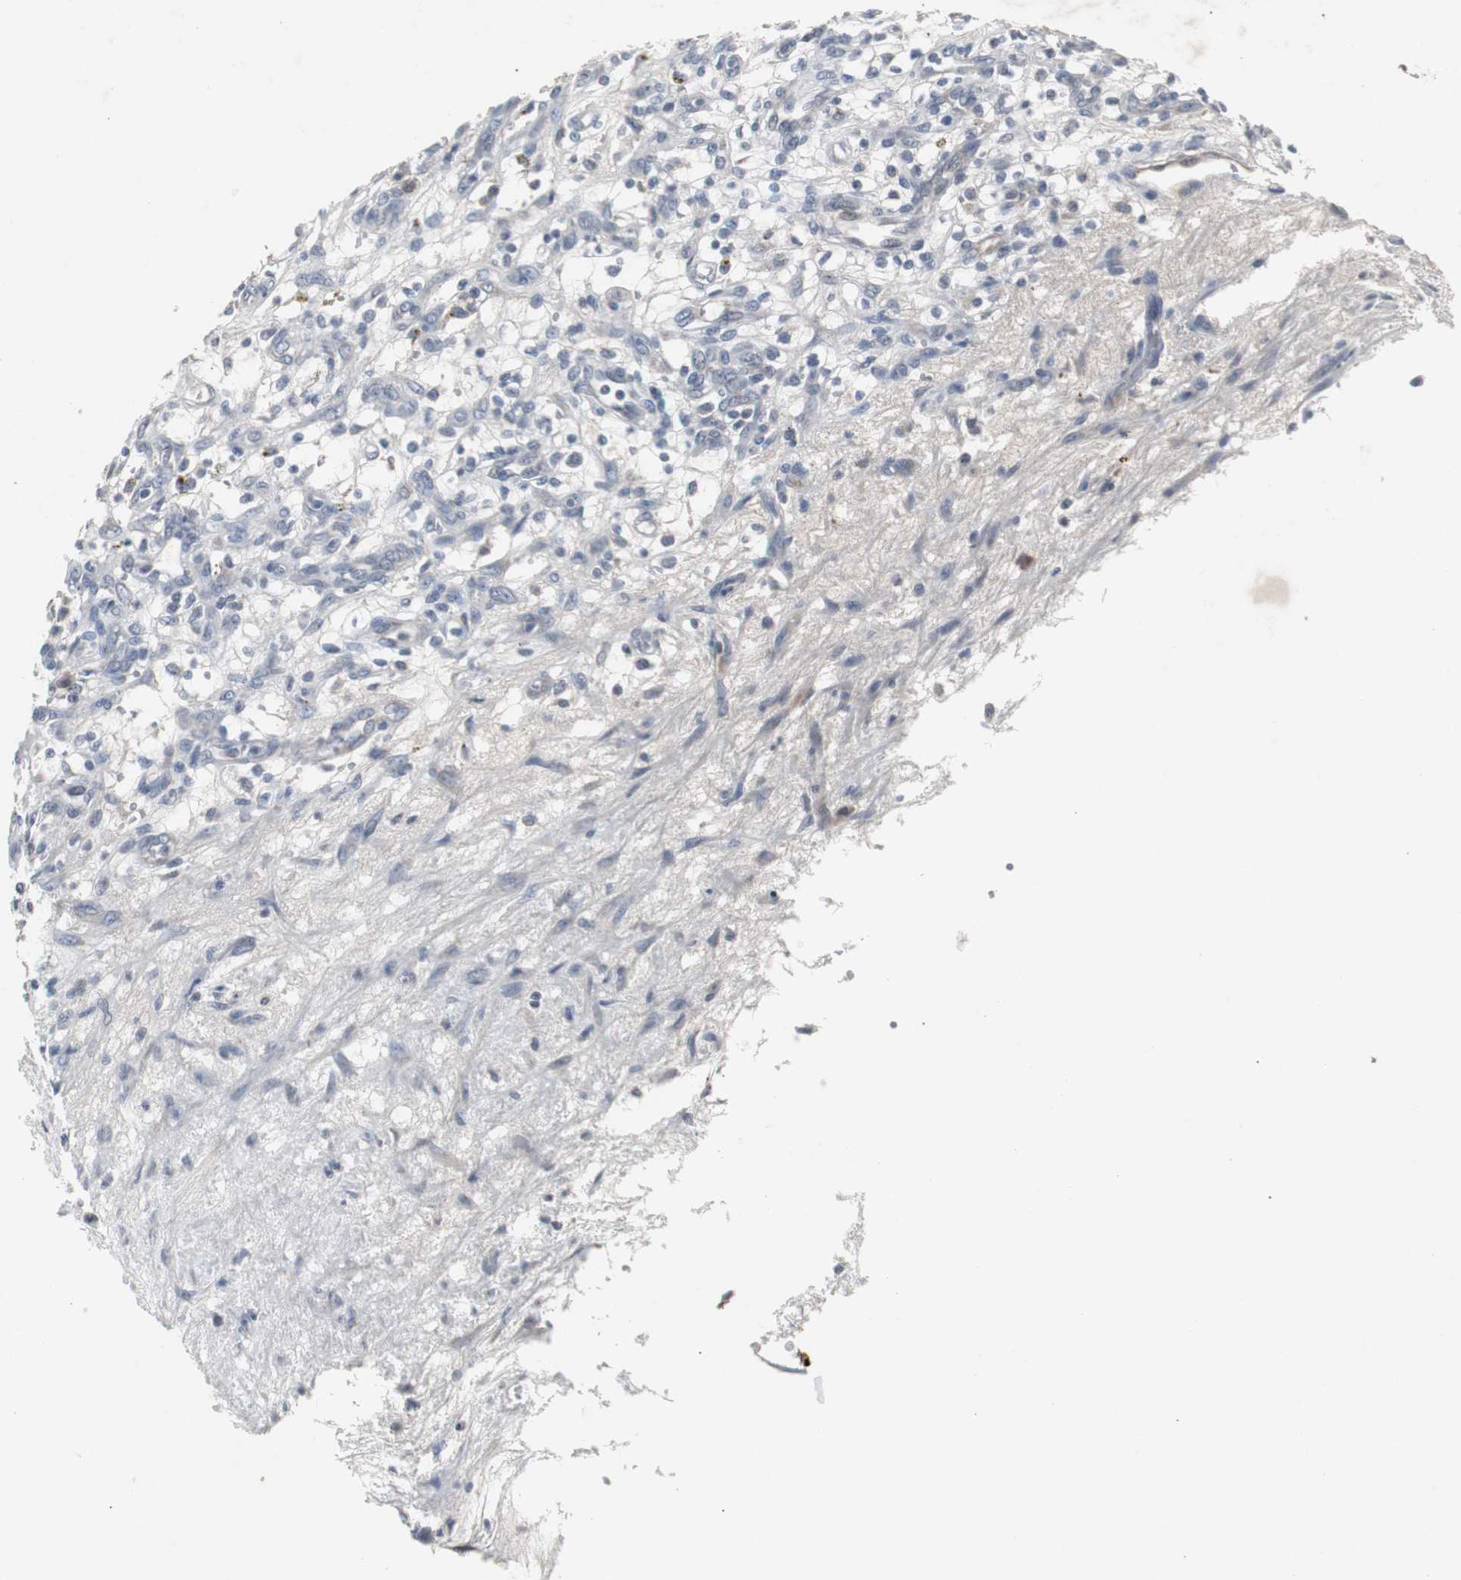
{"staining": {"intensity": "negative", "quantity": "none", "location": "none"}, "tissue": "renal cancer", "cell_type": "Tumor cells", "image_type": "cancer", "snomed": [{"axis": "morphology", "description": "Adenocarcinoma, NOS"}, {"axis": "topography", "description": "Kidney"}], "caption": "This is an immunohistochemistry photomicrograph of renal cancer. There is no expression in tumor cells.", "gene": "ACAA1", "patient": {"sex": "female", "age": 57}}